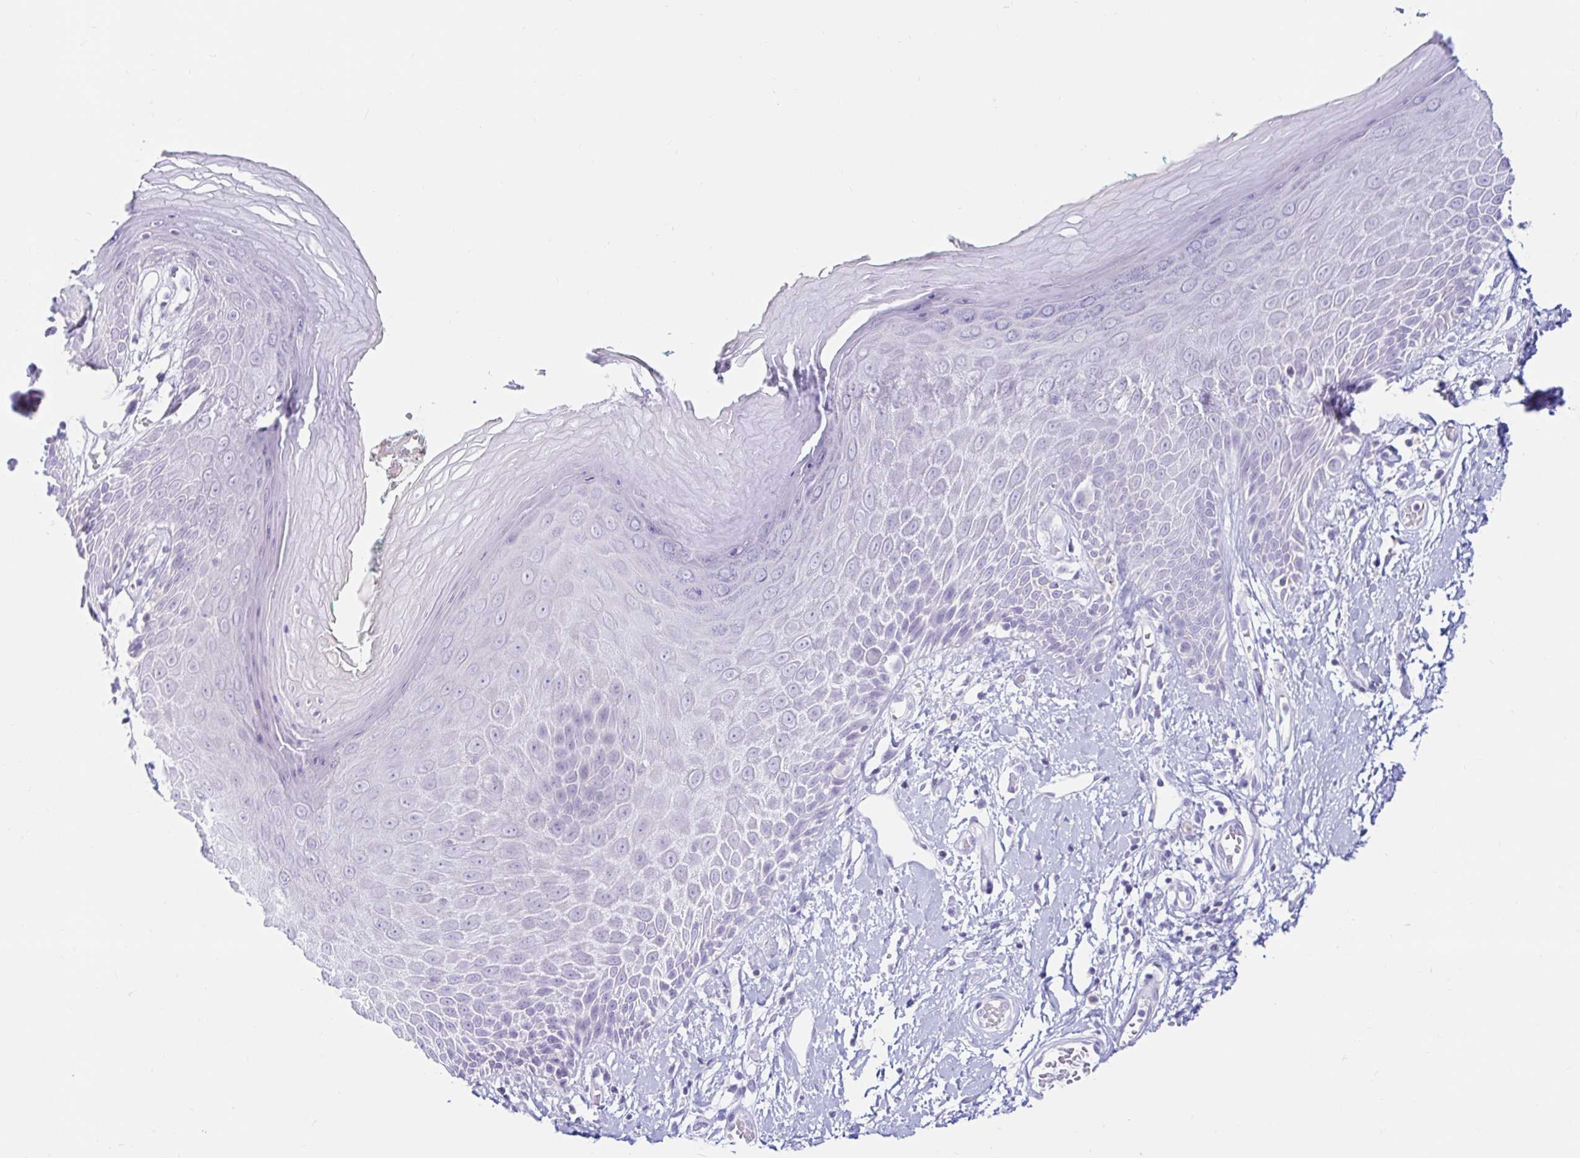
{"staining": {"intensity": "negative", "quantity": "none", "location": "none"}, "tissue": "skin", "cell_type": "Epidermal cells", "image_type": "normal", "snomed": [{"axis": "morphology", "description": "Normal tissue, NOS"}, {"axis": "topography", "description": "Anal"}, {"axis": "topography", "description": "Peripheral nerve tissue"}], "caption": "The micrograph exhibits no staining of epidermal cells in normal skin.", "gene": "BEST1", "patient": {"sex": "male", "age": 78}}